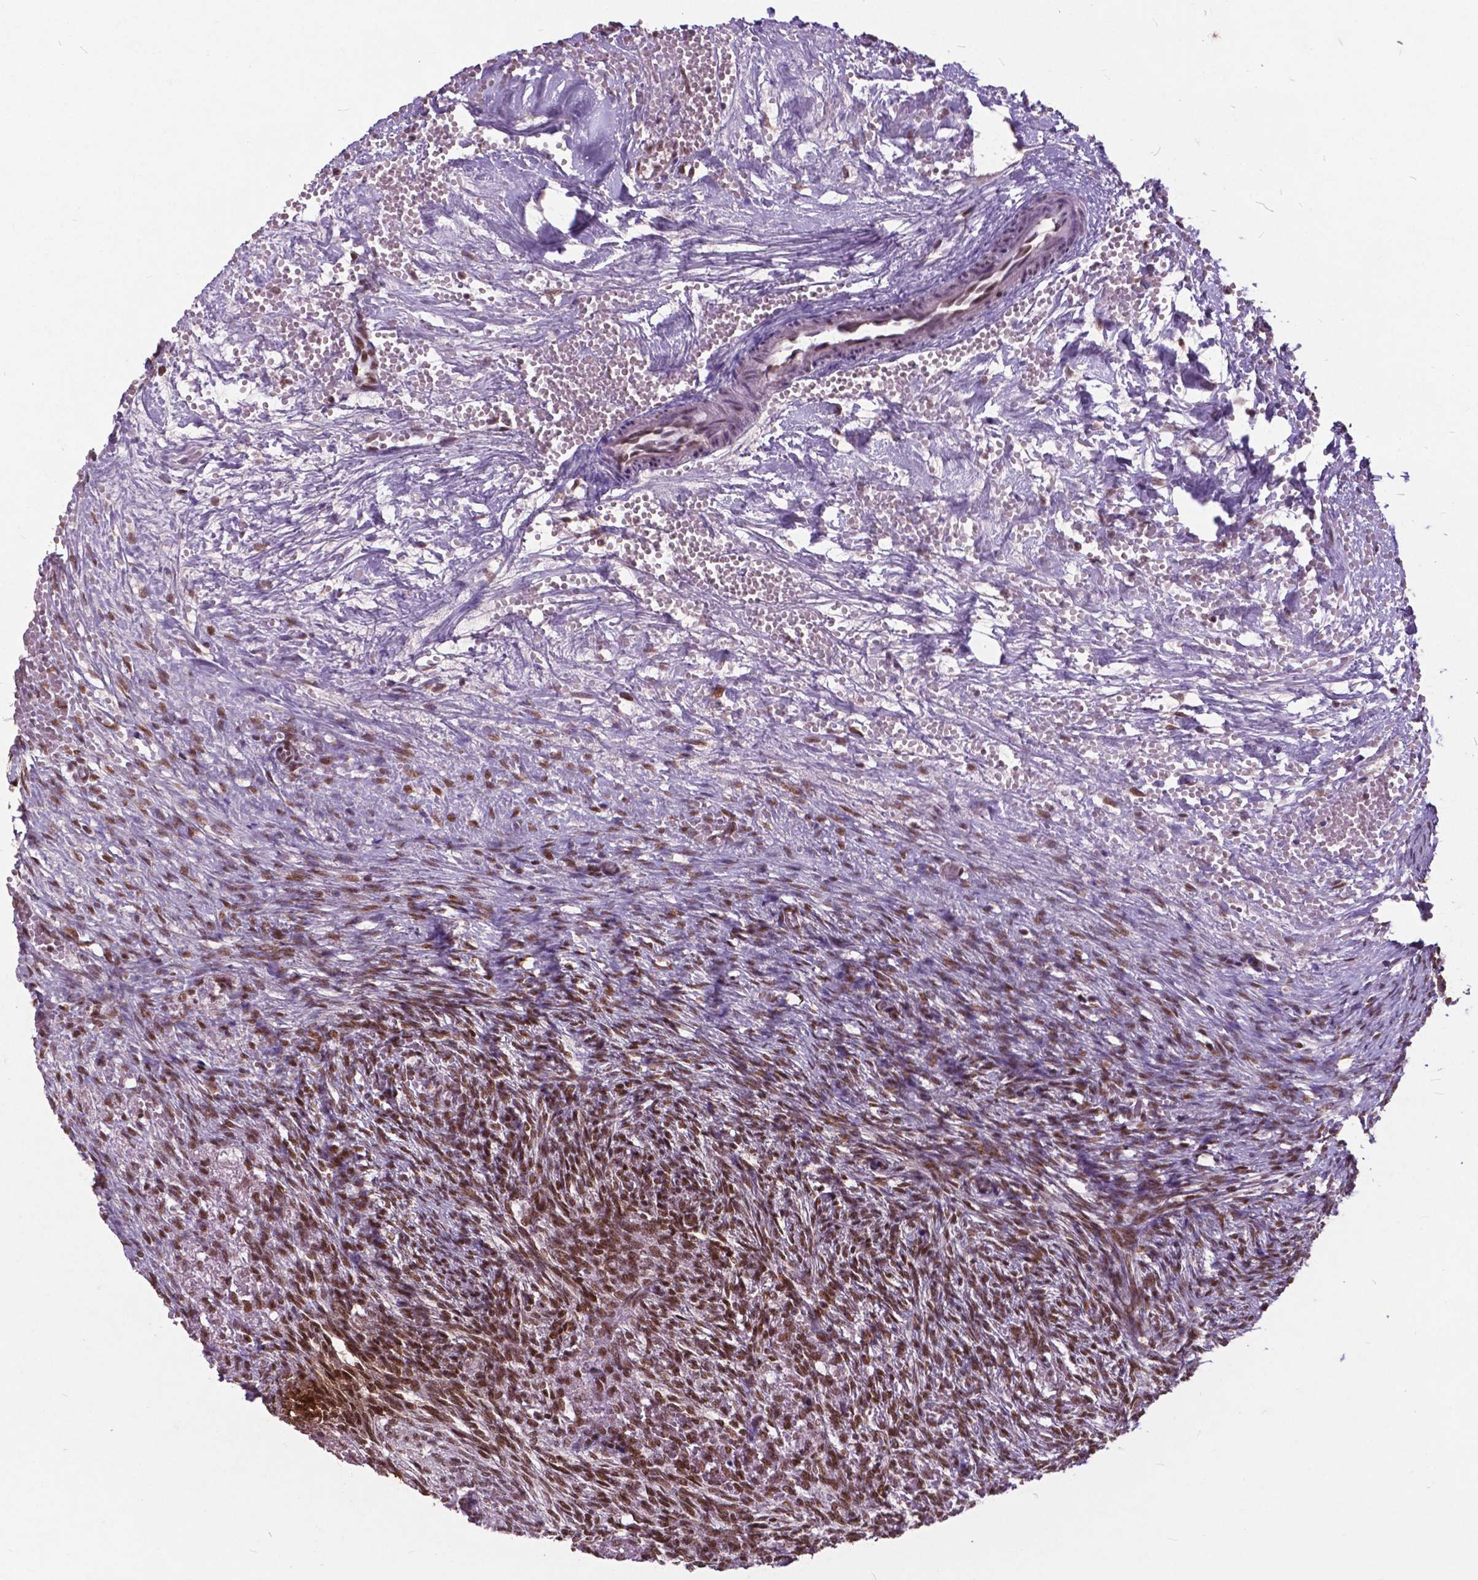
{"staining": {"intensity": "moderate", "quantity": ">75%", "location": "nuclear"}, "tissue": "ovary", "cell_type": "Ovarian stroma cells", "image_type": "normal", "snomed": [{"axis": "morphology", "description": "Normal tissue, NOS"}, {"axis": "topography", "description": "Ovary"}], "caption": "High-power microscopy captured an immunohistochemistry image of unremarkable ovary, revealing moderate nuclear positivity in about >75% of ovarian stroma cells.", "gene": "MSH2", "patient": {"sex": "female", "age": 46}}